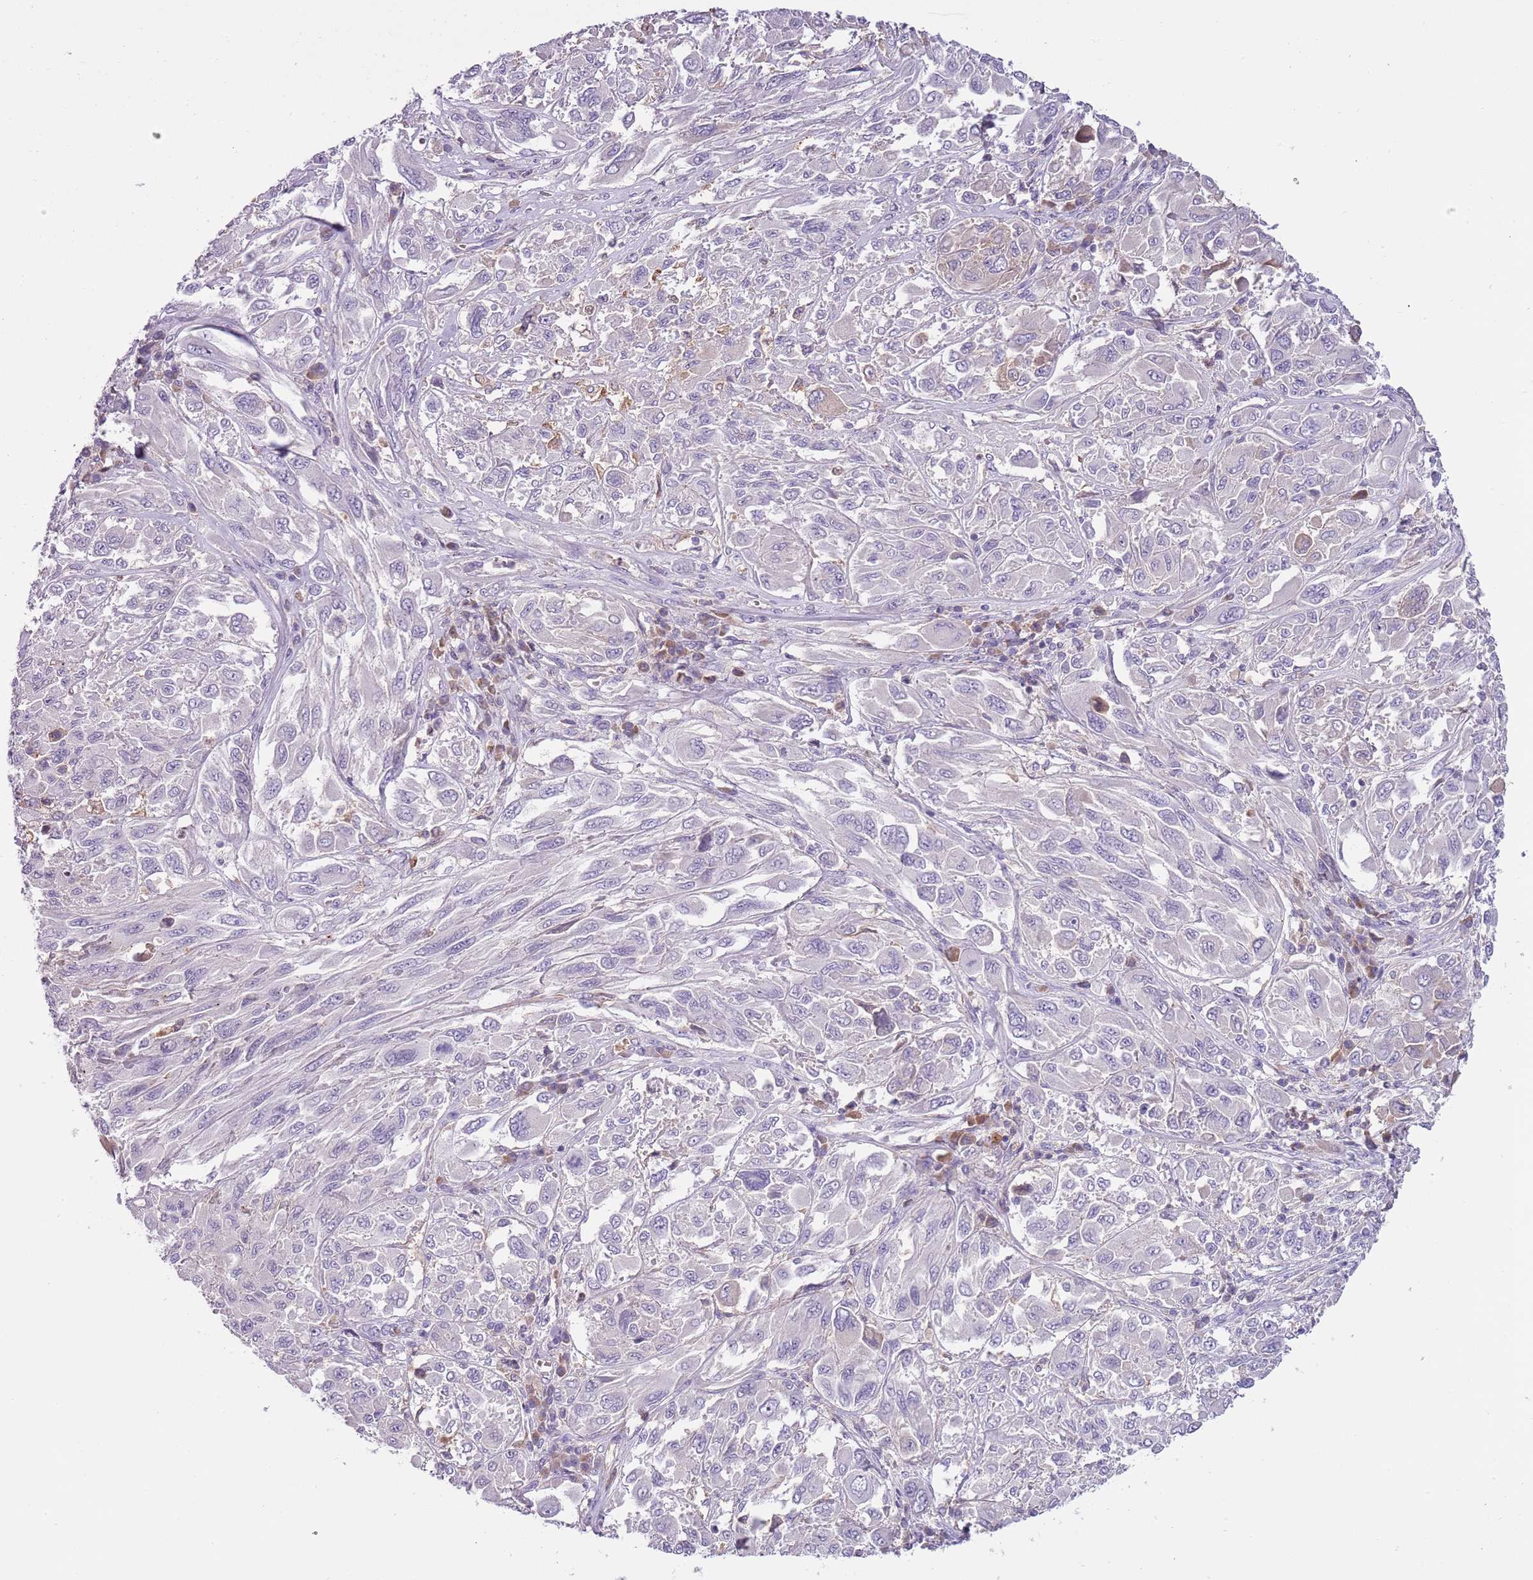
{"staining": {"intensity": "negative", "quantity": "none", "location": "none"}, "tissue": "melanoma", "cell_type": "Tumor cells", "image_type": "cancer", "snomed": [{"axis": "morphology", "description": "Malignant melanoma, NOS"}, {"axis": "topography", "description": "Skin"}], "caption": "There is no significant staining in tumor cells of malignant melanoma.", "gene": "HES3", "patient": {"sex": "female", "age": 91}}